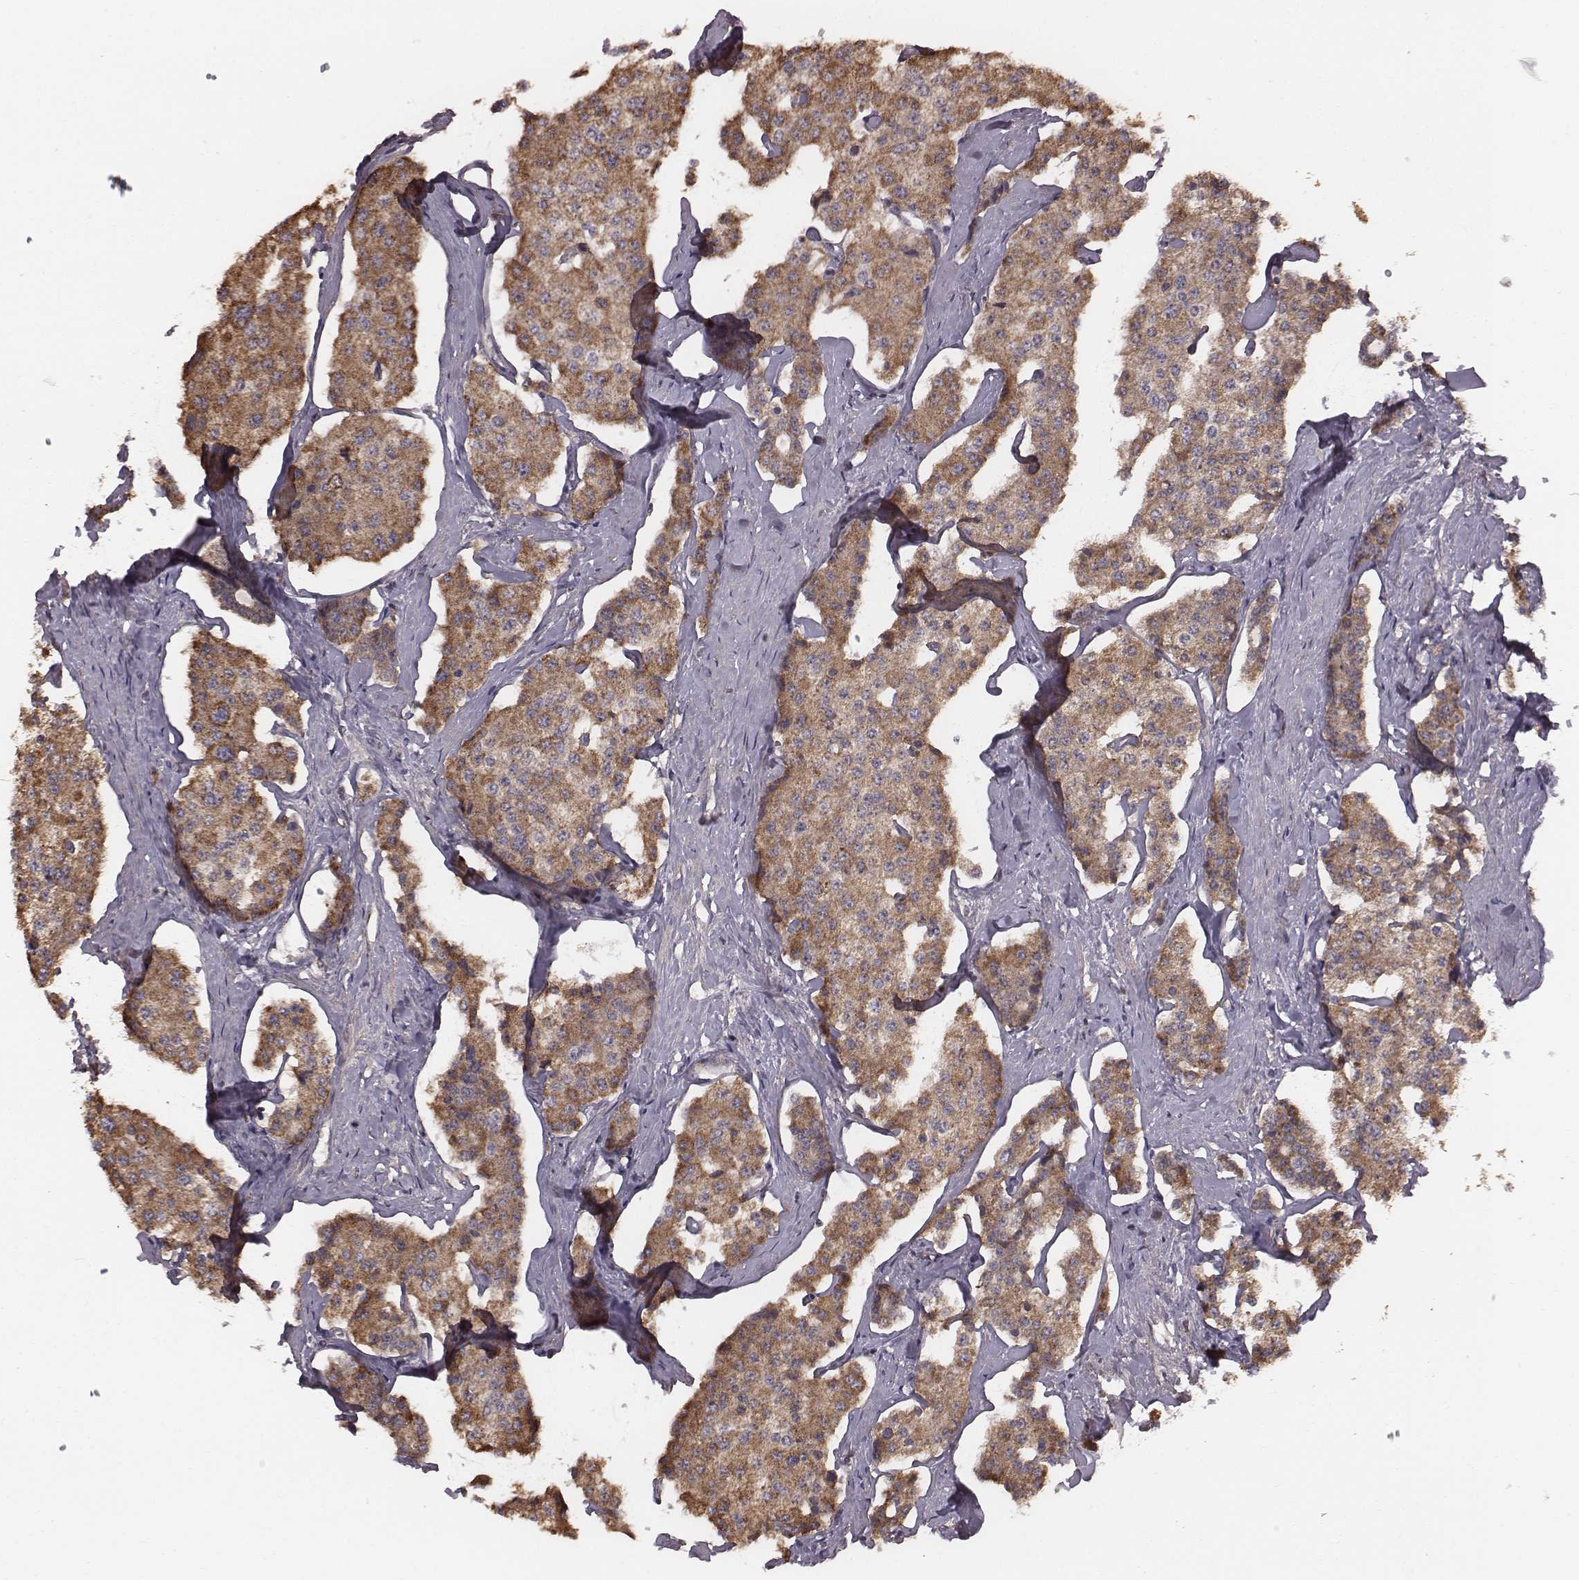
{"staining": {"intensity": "moderate", "quantity": ">75%", "location": "cytoplasmic/membranous"}, "tissue": "carcinoid", "cell_type": "Tumor cells", "image_type": "cancer", "snomed": [{"axis": "morphology", "description": "Carcinoid, malignant, NOS"}, {"axis": "topography", "description": "Small intestine"}], "caption": "Immunohistochemistry (IHC) image of neoplastic tissue: human carcinoid (malignant) stained using immunohistochemistry exhibits medium levels of moderate protein expression localized specifically in the cytoplasmic/membranous of tumor cells, appearing as a cytoplasmic/membranous brown color.", "gene": "PDCD2L", "patient": {"sex": "female", "age": 65}}